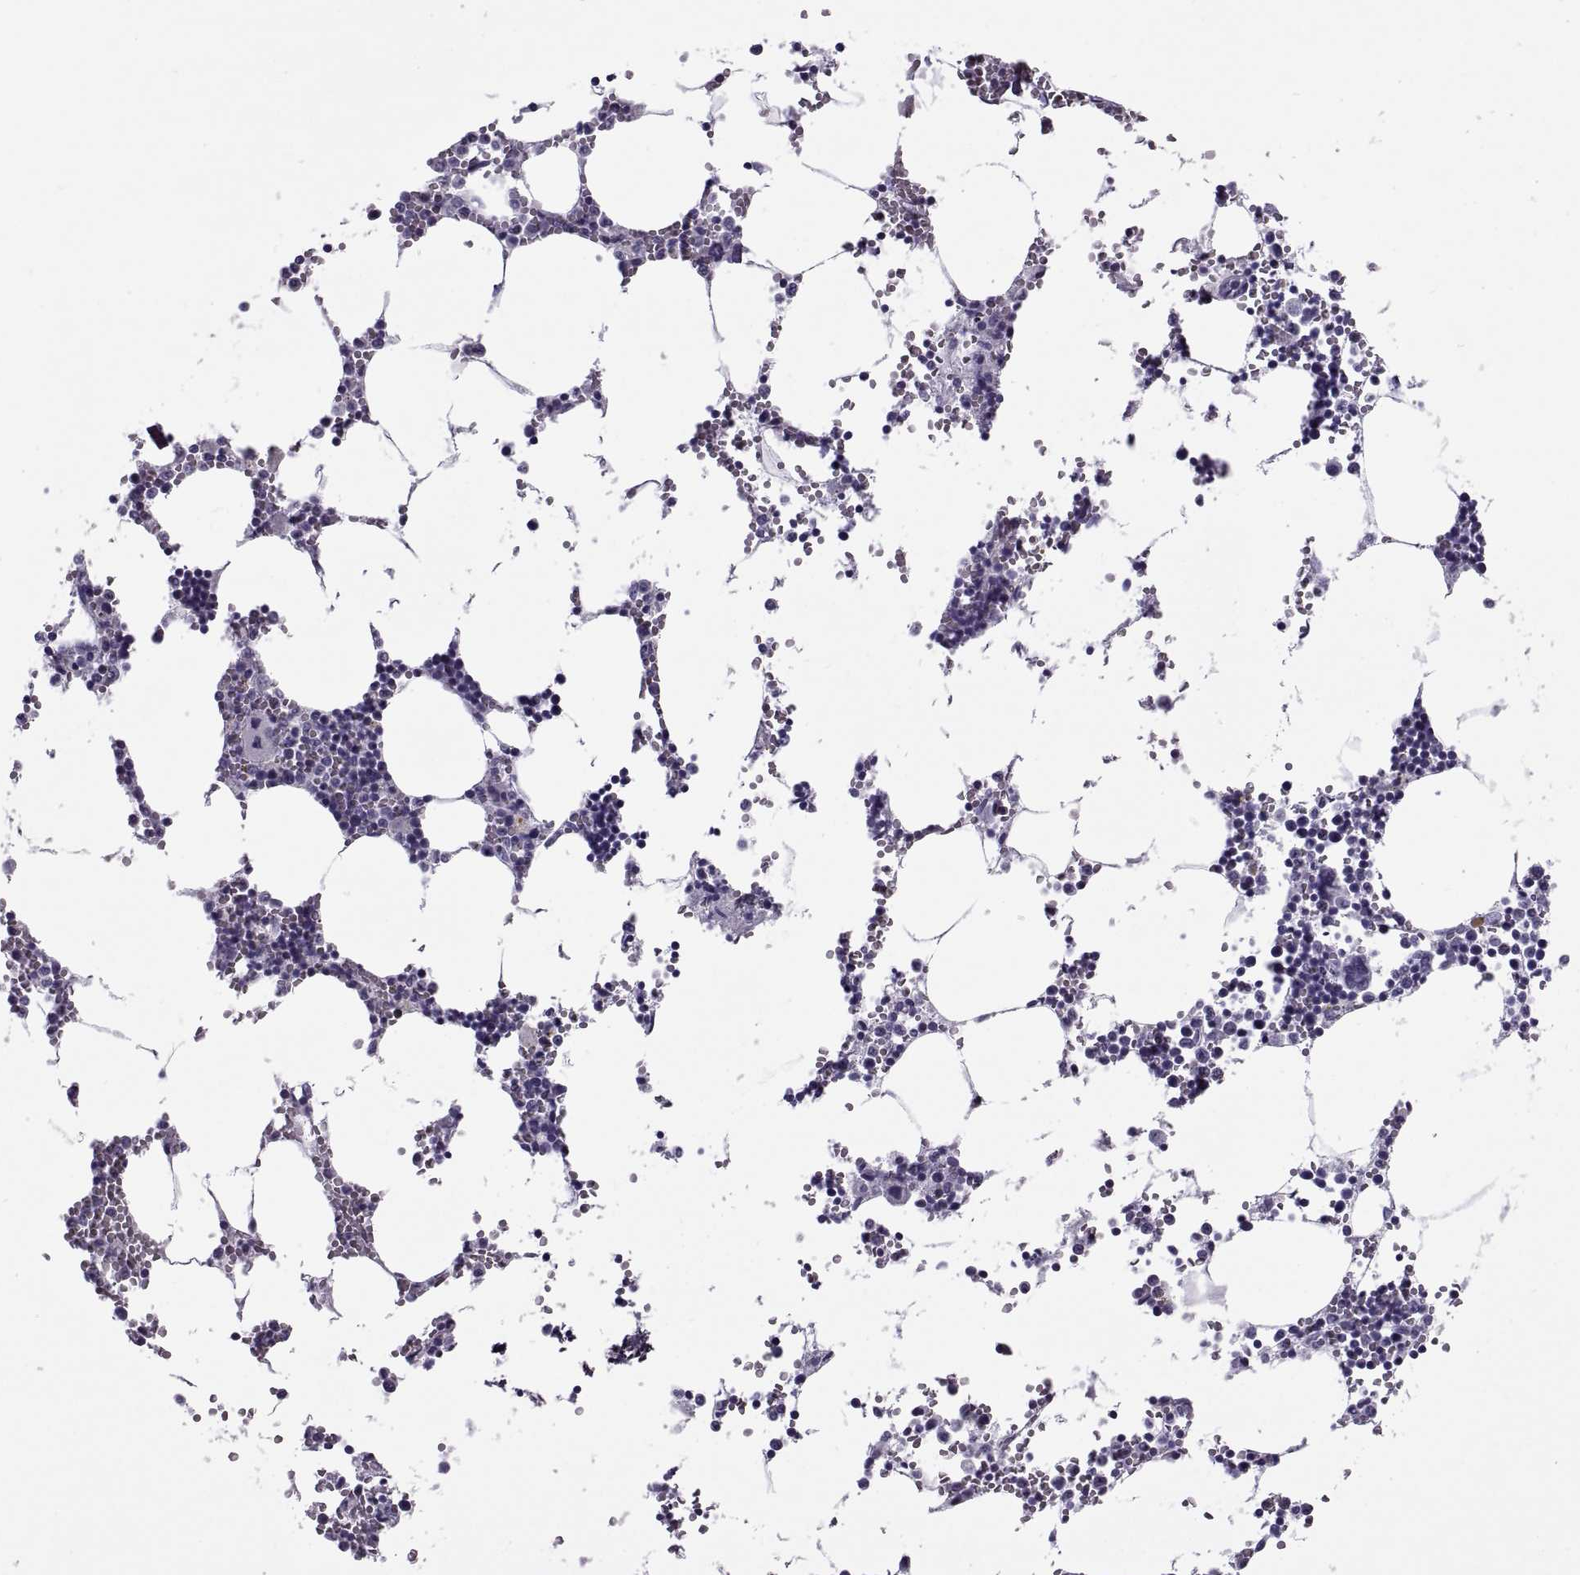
{"staining": {"intensity": "negative", "quantity": "none", "location": "none"}, "tissue": "bone marrow", "cell_type": "Hematopoietic cells", "image_type": "normal", "snomed": [{"axis": "morphology", "description": "Normal tissue, NOS"}, {"axis": "topography", "description": "Bone marrow"}], "caption": "Immunohistochemical staining of normal human bone marrow displays no significant staining in hematopoietic cells. (DAB IHC with hematoxylin counter stain).", "gene": "RLBP1", "patient": {"sex": "male", "age": 54}}